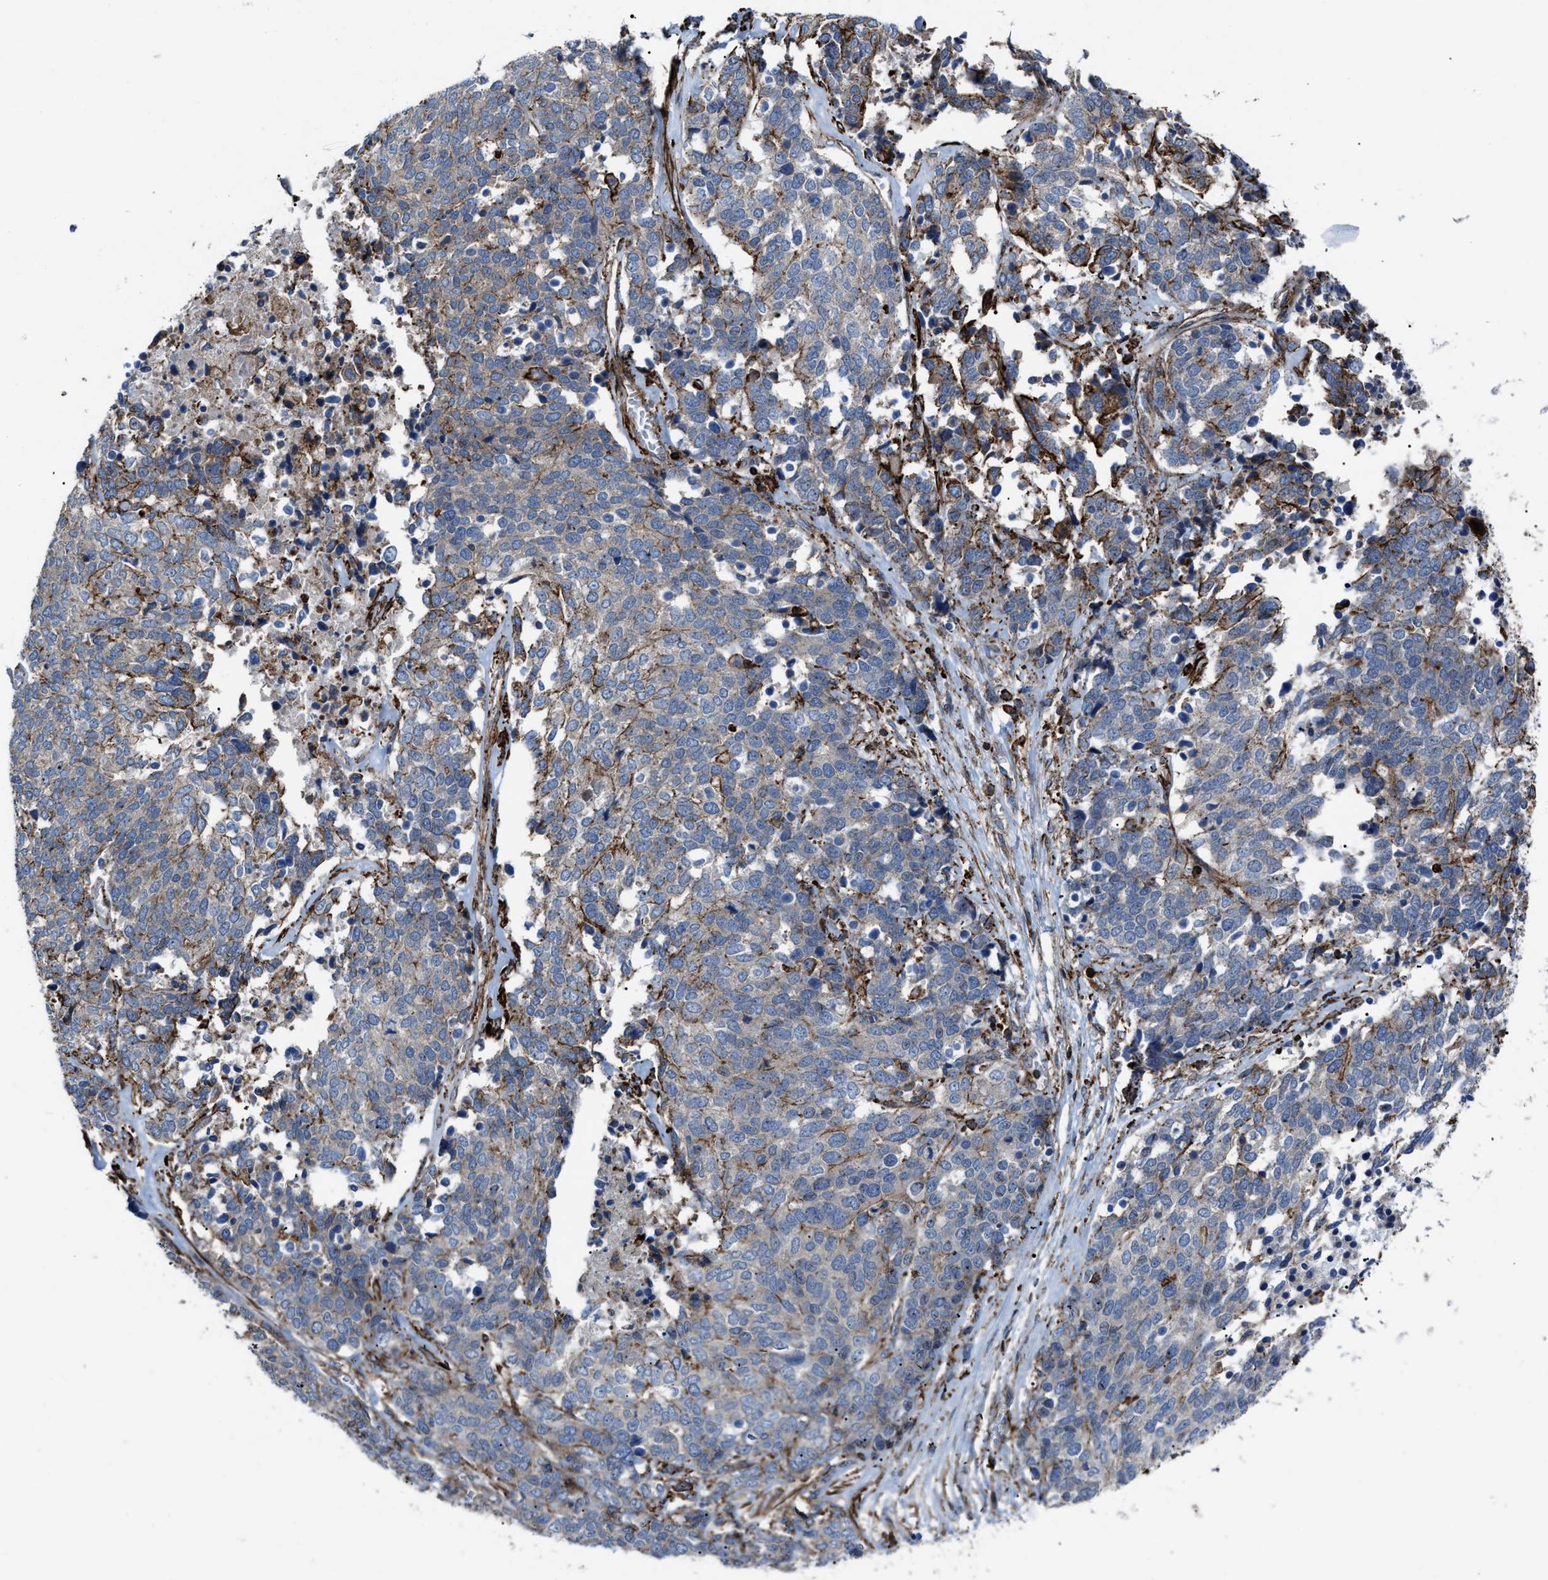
{"staining": {"intensity": "weak", "quantity": "<25%", "location": "cytoplasmic/membranous"}, "tissue": "ovarian cancer", "cell_type": "Tumor cells", "image_type": "cancer", "snomed": [{"axis": "morphology", "description": "Cystadenocarcinoma, serous, NOS"}, {"axis": "topography", "description": "Ovary"}], "caption": "An immunohistochemistry photomicrograph of ovarian cancer (serous cystadenocarcinoma) is shown. There is no staining in tumor cells of ovarian cancer (serous cystadenocarcinoma).", "gene": "AGPAT2", "patient": {"sex": "female", "age": 44}}